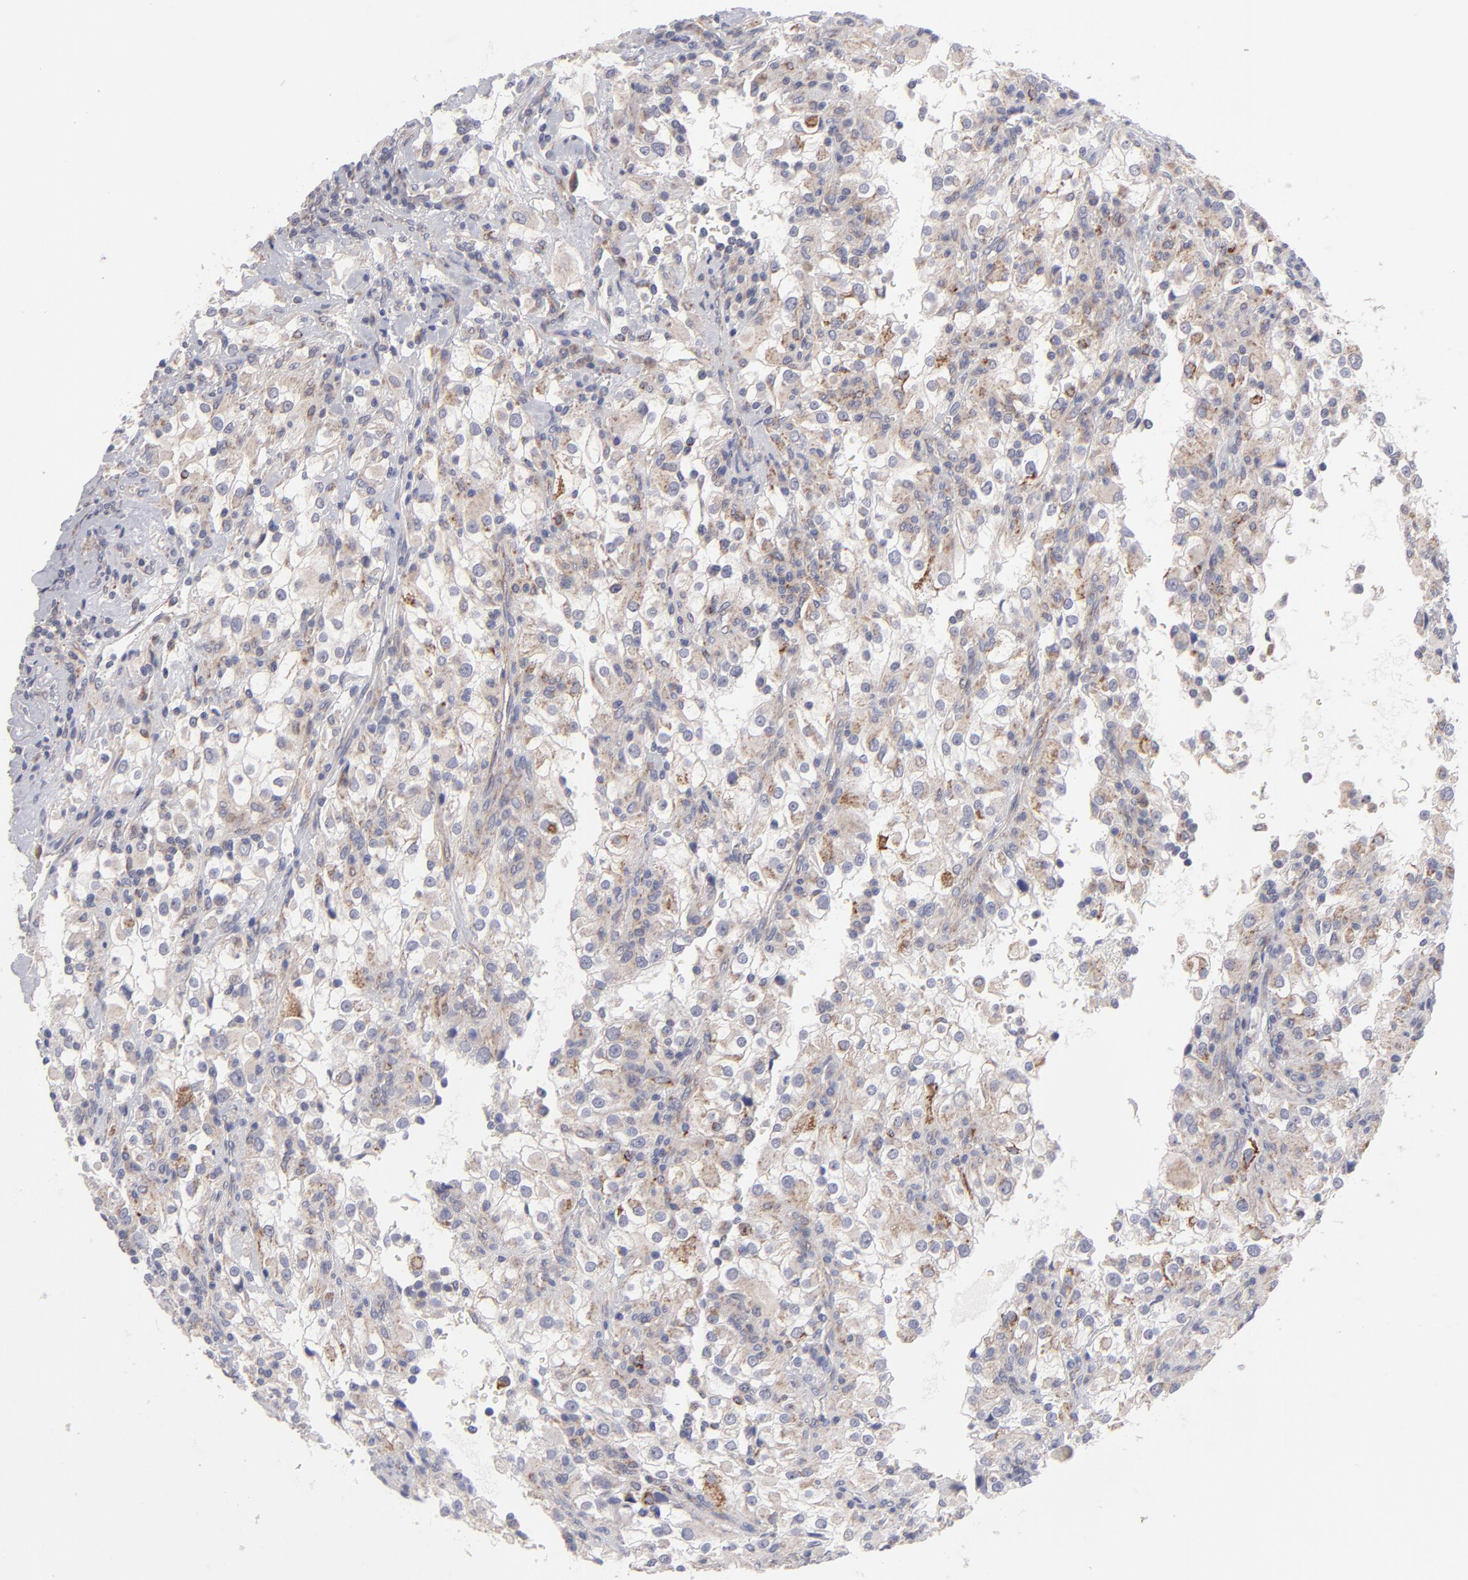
{"staining": {"intensity": "moderate", "quantity": ">75%", "location": "cytoplasmic/membranous"}, "tissue": "renal cancer", "cell_type": "Tumor cells", "image_type": "cancer", "snomed": [{"axis": "morphology", "description": "Adenocarcinoma, NOS"}, {"axis": "topography", "description": "Kidney"}], "caption": "Human renal cancer stained with a protein marker exhibits moderate staining in tumor cells.", "gene": "HCCS", "patient": {"sex": "female", "age": 52}}